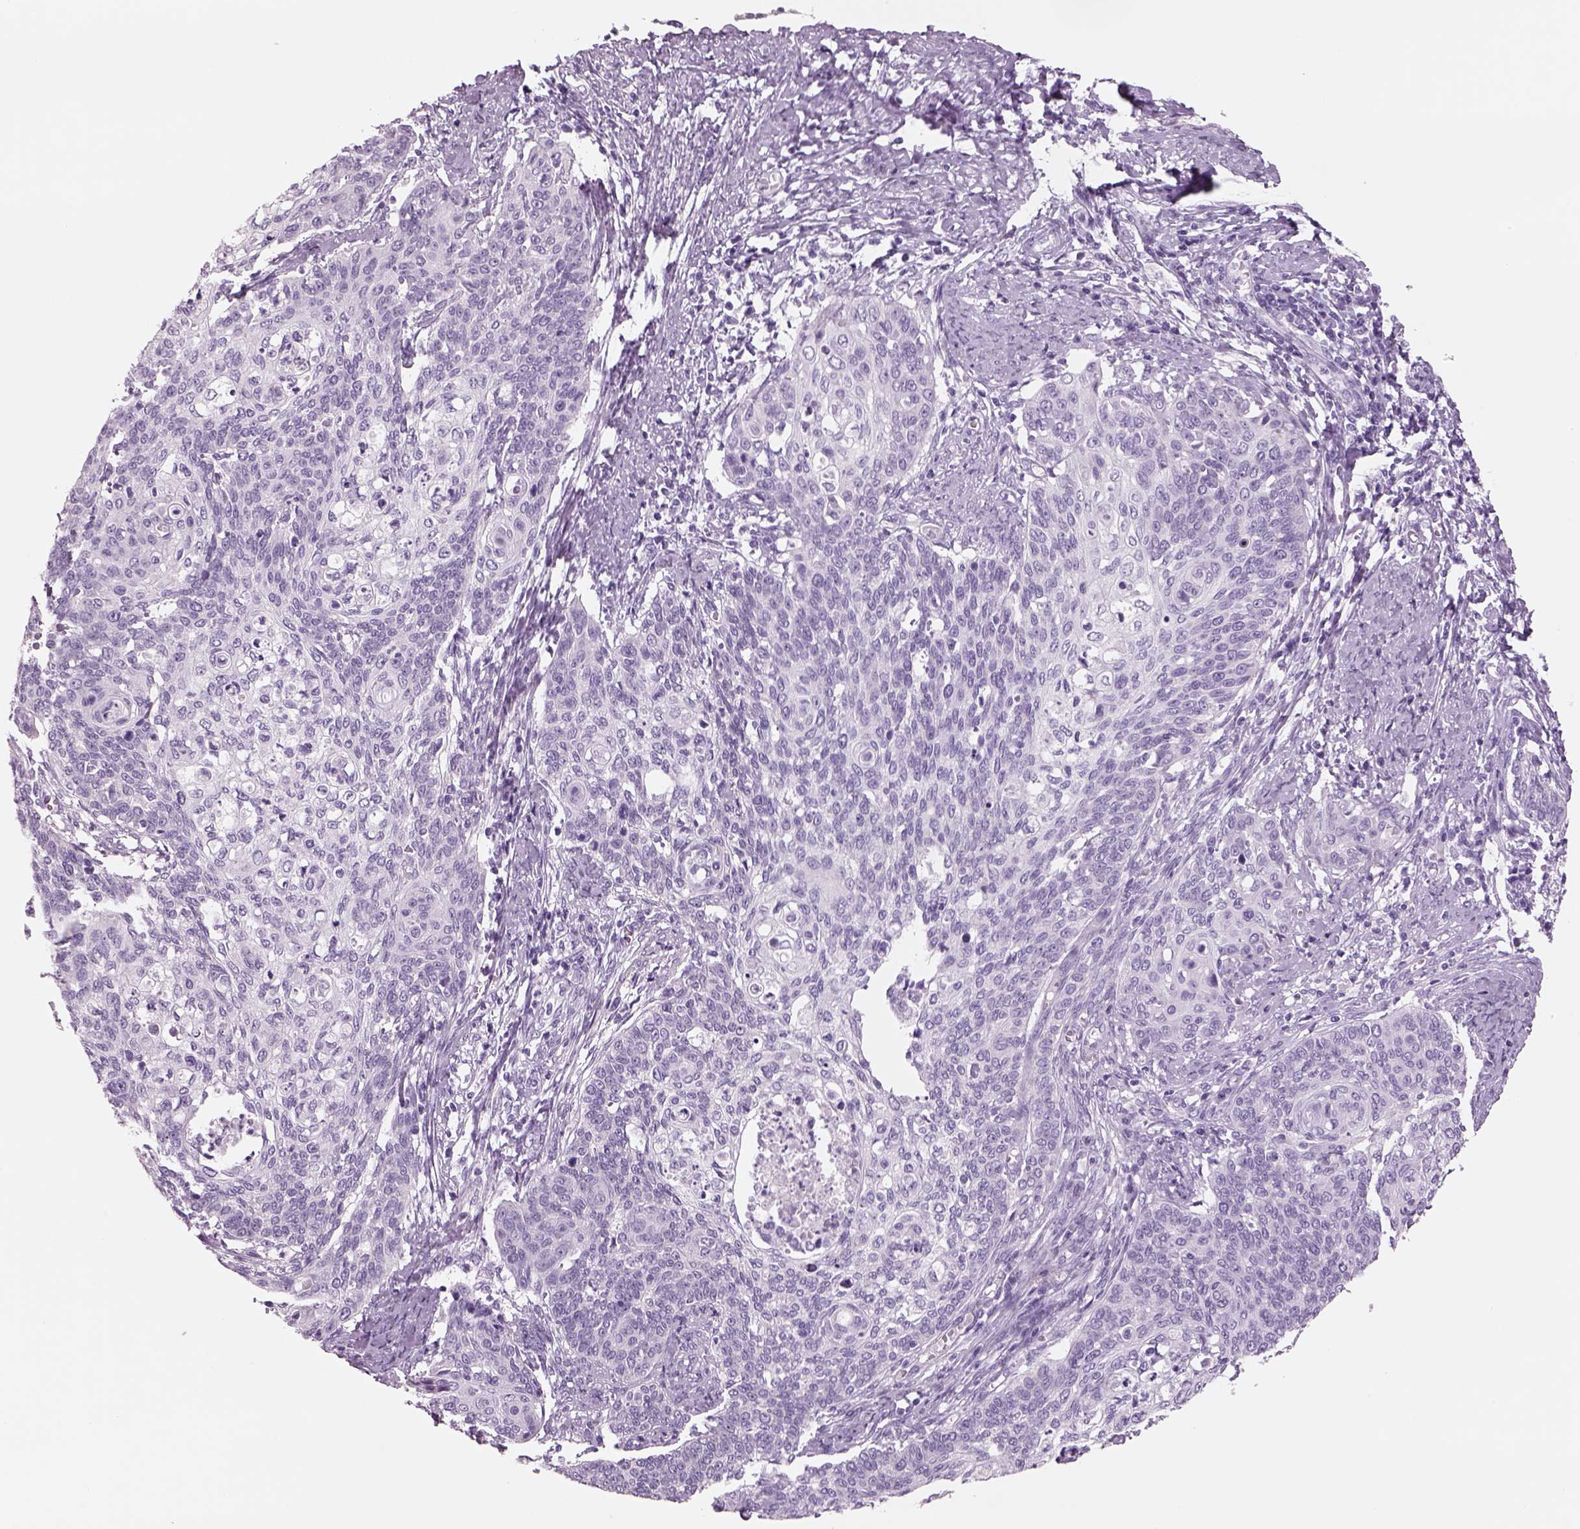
{"staining": {"intensity": "negative", "quantity": "none", "location": "none"}, "tissue": "cervical cancer", "cell_type": "Tumor cells", "image_type": "cancer", "snomed": [{"axis": "morphology", "description": "Normal tissue, NOS"}, {"axis": "morphology", "description": "Squamous cell carcinoma, NOS"}, {"axis": "topography", "description": "Cervix"}], "caption": "A high-resolution micrograph shows IHC staining of squamous cell carcinoma (cervical), which demonstrates no significant staining in tumor cells.", "gene": "RHO", "patient": {"sex": "female", "age": 39}}